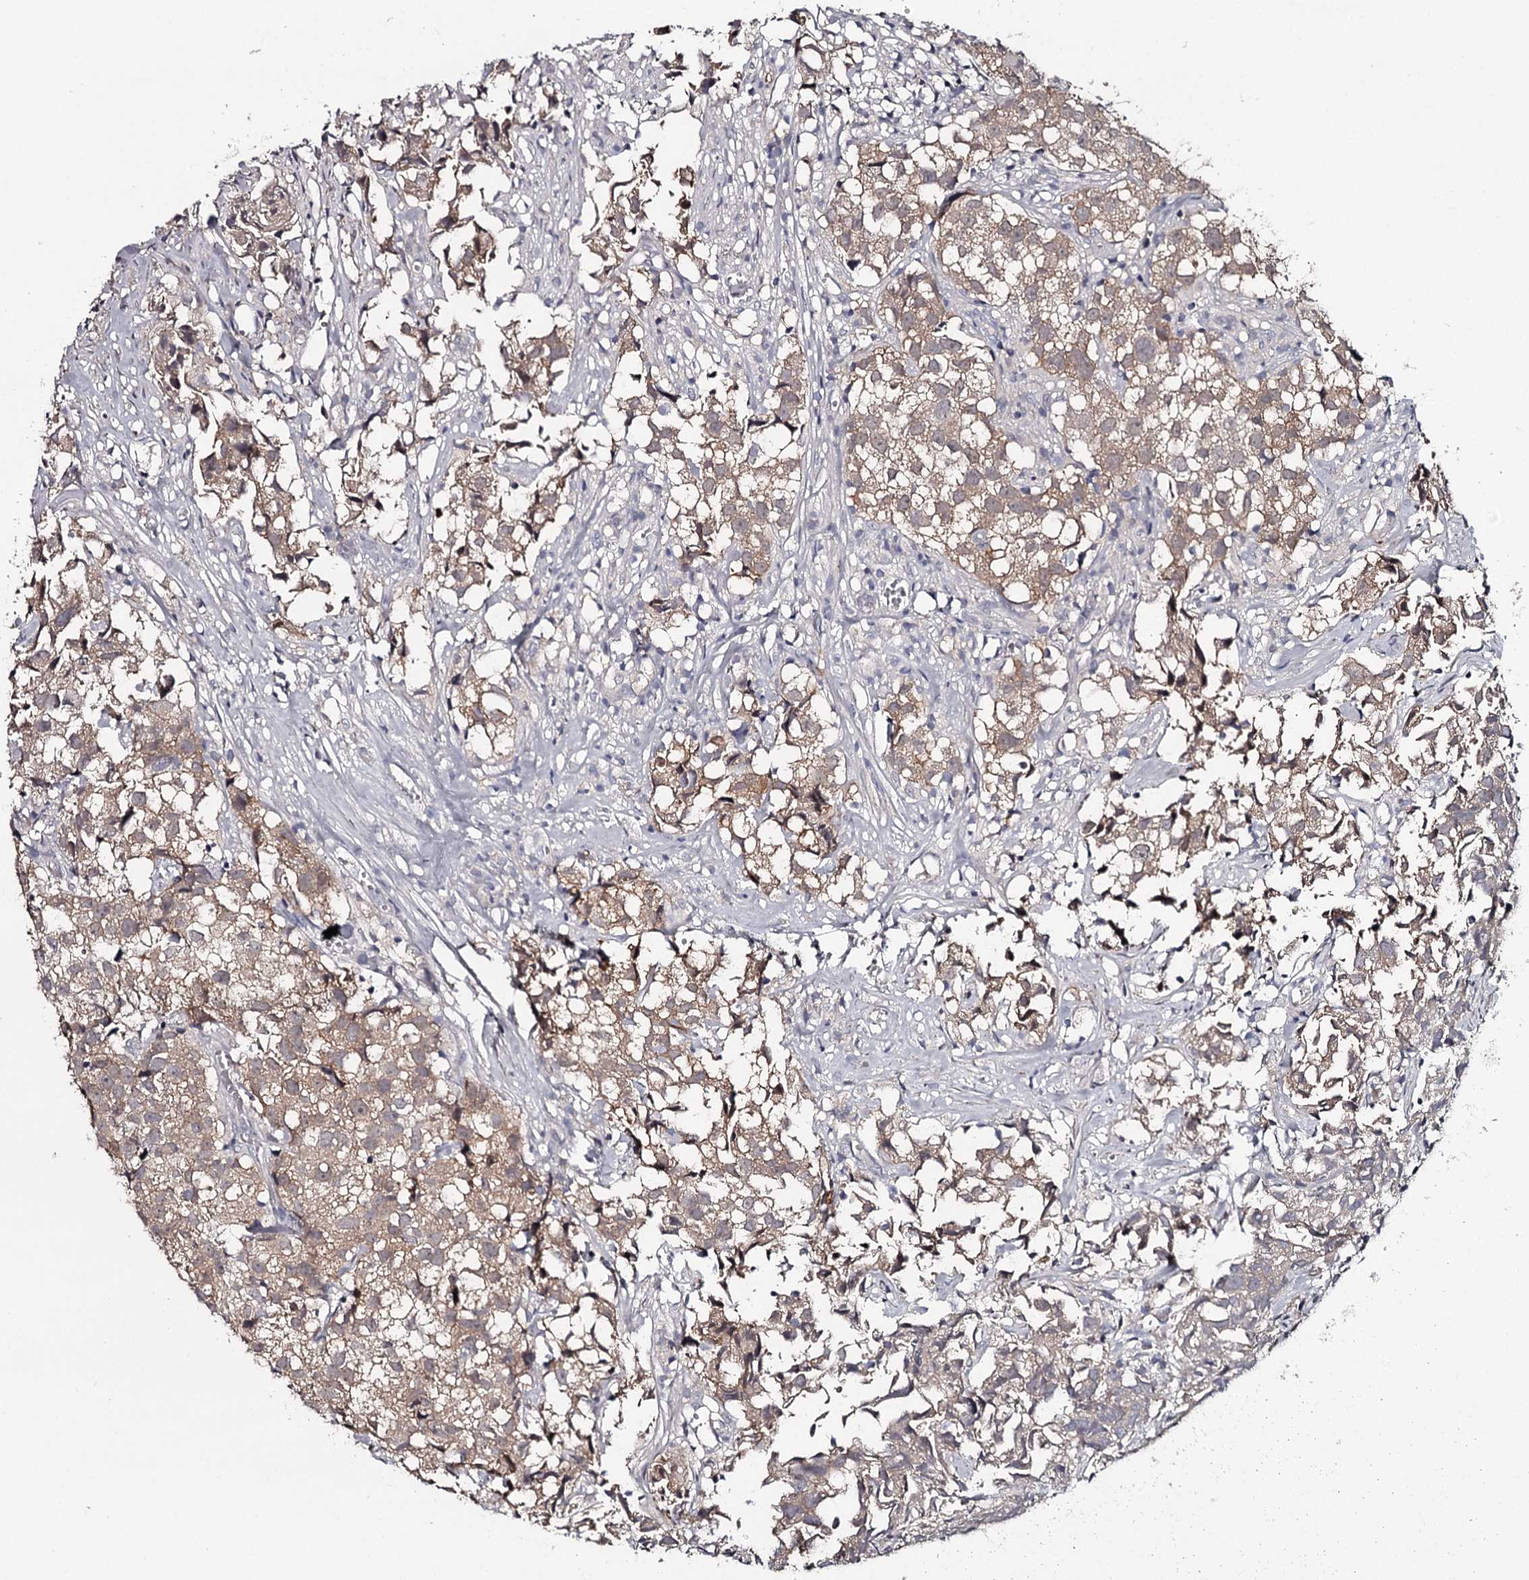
{"staining": {"intensity": "moderate", "quantity": "<25%", "location": "cytoplasmic/membranous"}, "tissue": "urothelial cancer", "cell_type": "Tumor cells", "image_type": "cancer", "snomed": [{"axis": "morphology", "description": "Urothelial carcinoma, High grade"}, {"axis": "topography", "description": "Urinary bladder"}], "caption": "Immunohistochemical staining of urothelial cancer displays low levels of moderate cytoplasmic/membranous protein staining in about <25% of tumor cells.", "gene": "GTSF1", "patient": {"sex": "female", "age": 75}}